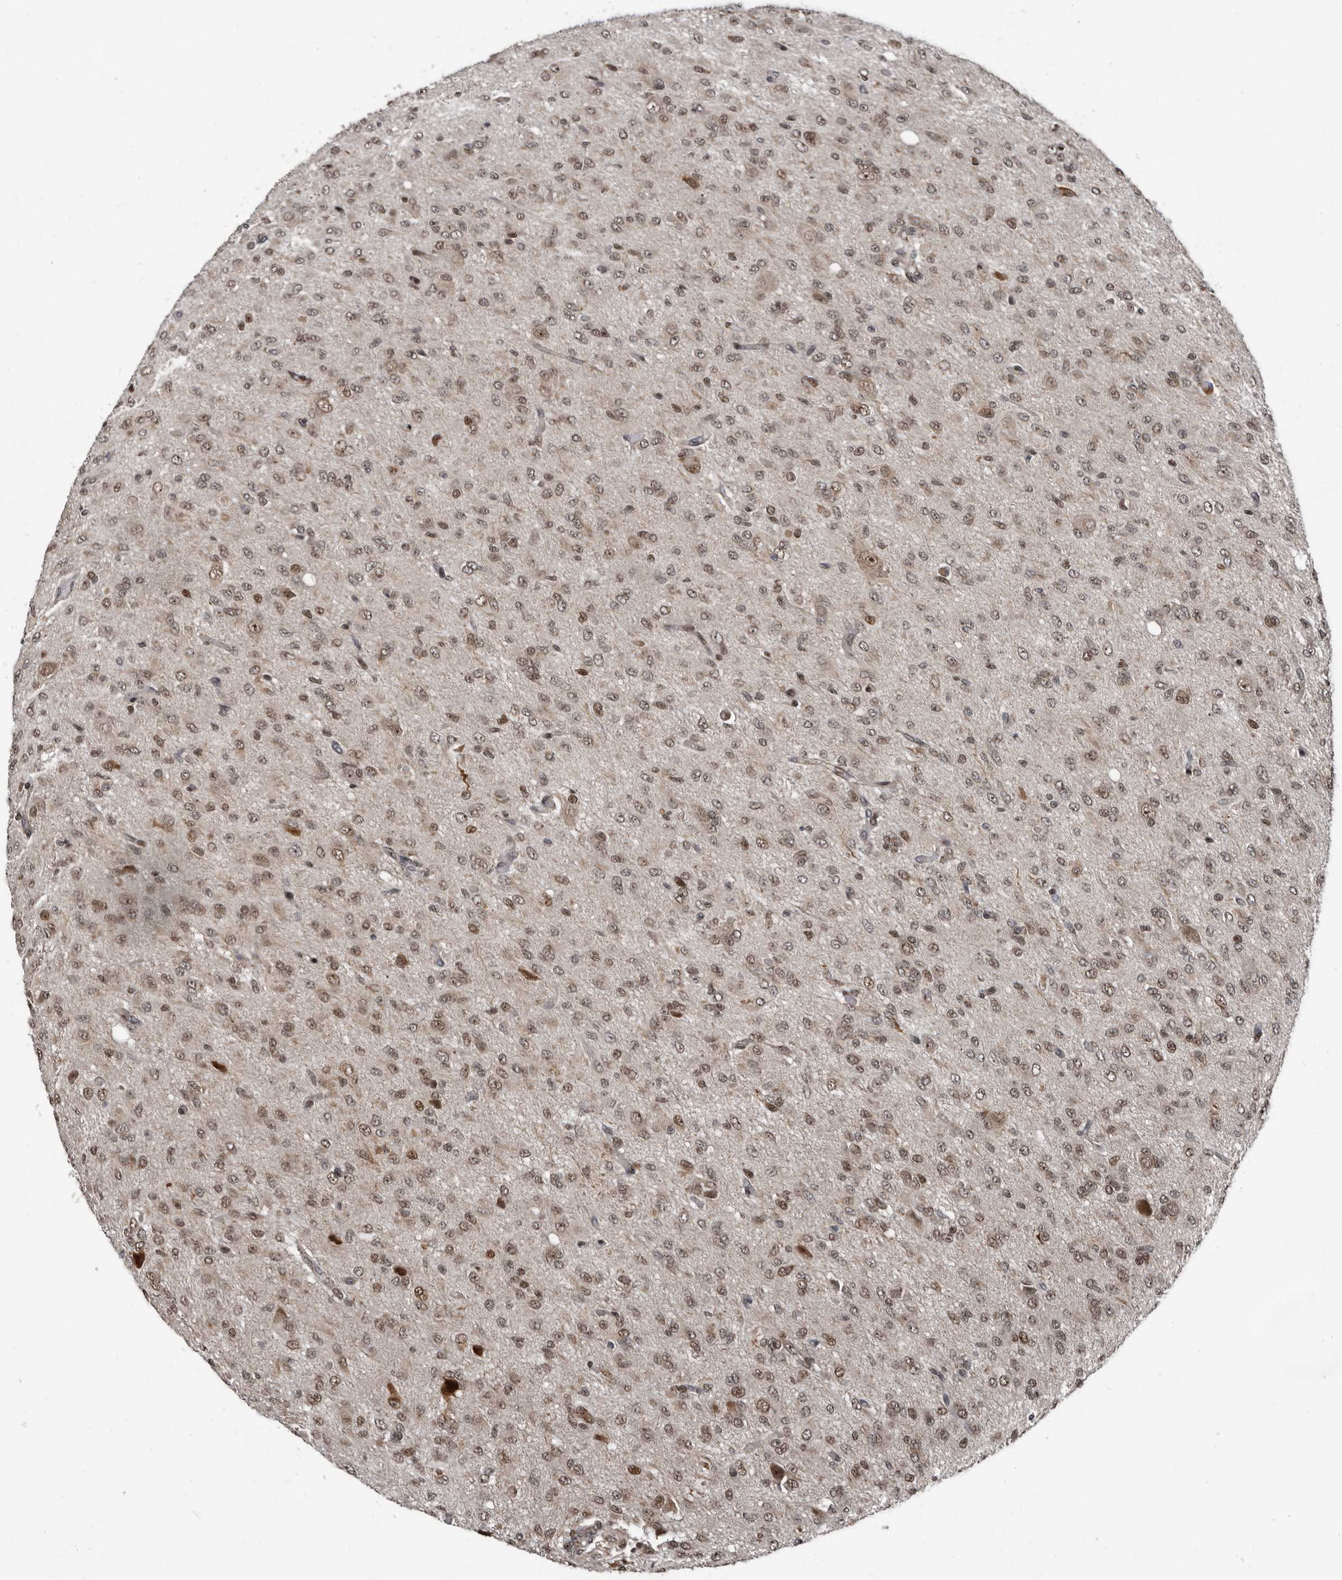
{"staining": {"intensity": "moderate", "quantity": ">75%", "location": "nuclear"}, "tissue": "glioma", "cell_type": "Tumor cells", "image_type": "cancer", "snomed": [{"axis": "morphology", "description": "Glioma, malignant, High grade"}, {"axis": "topography", "description": "Brain"}], "caption": "This photomicrograph demonstrates immunohistochemistry staining of human glioma, with medium moderate nuclear positivity in about >75% of tumor cells.", "gene": "CHD1L", "patient": {"sex": "female", "age": 59}}